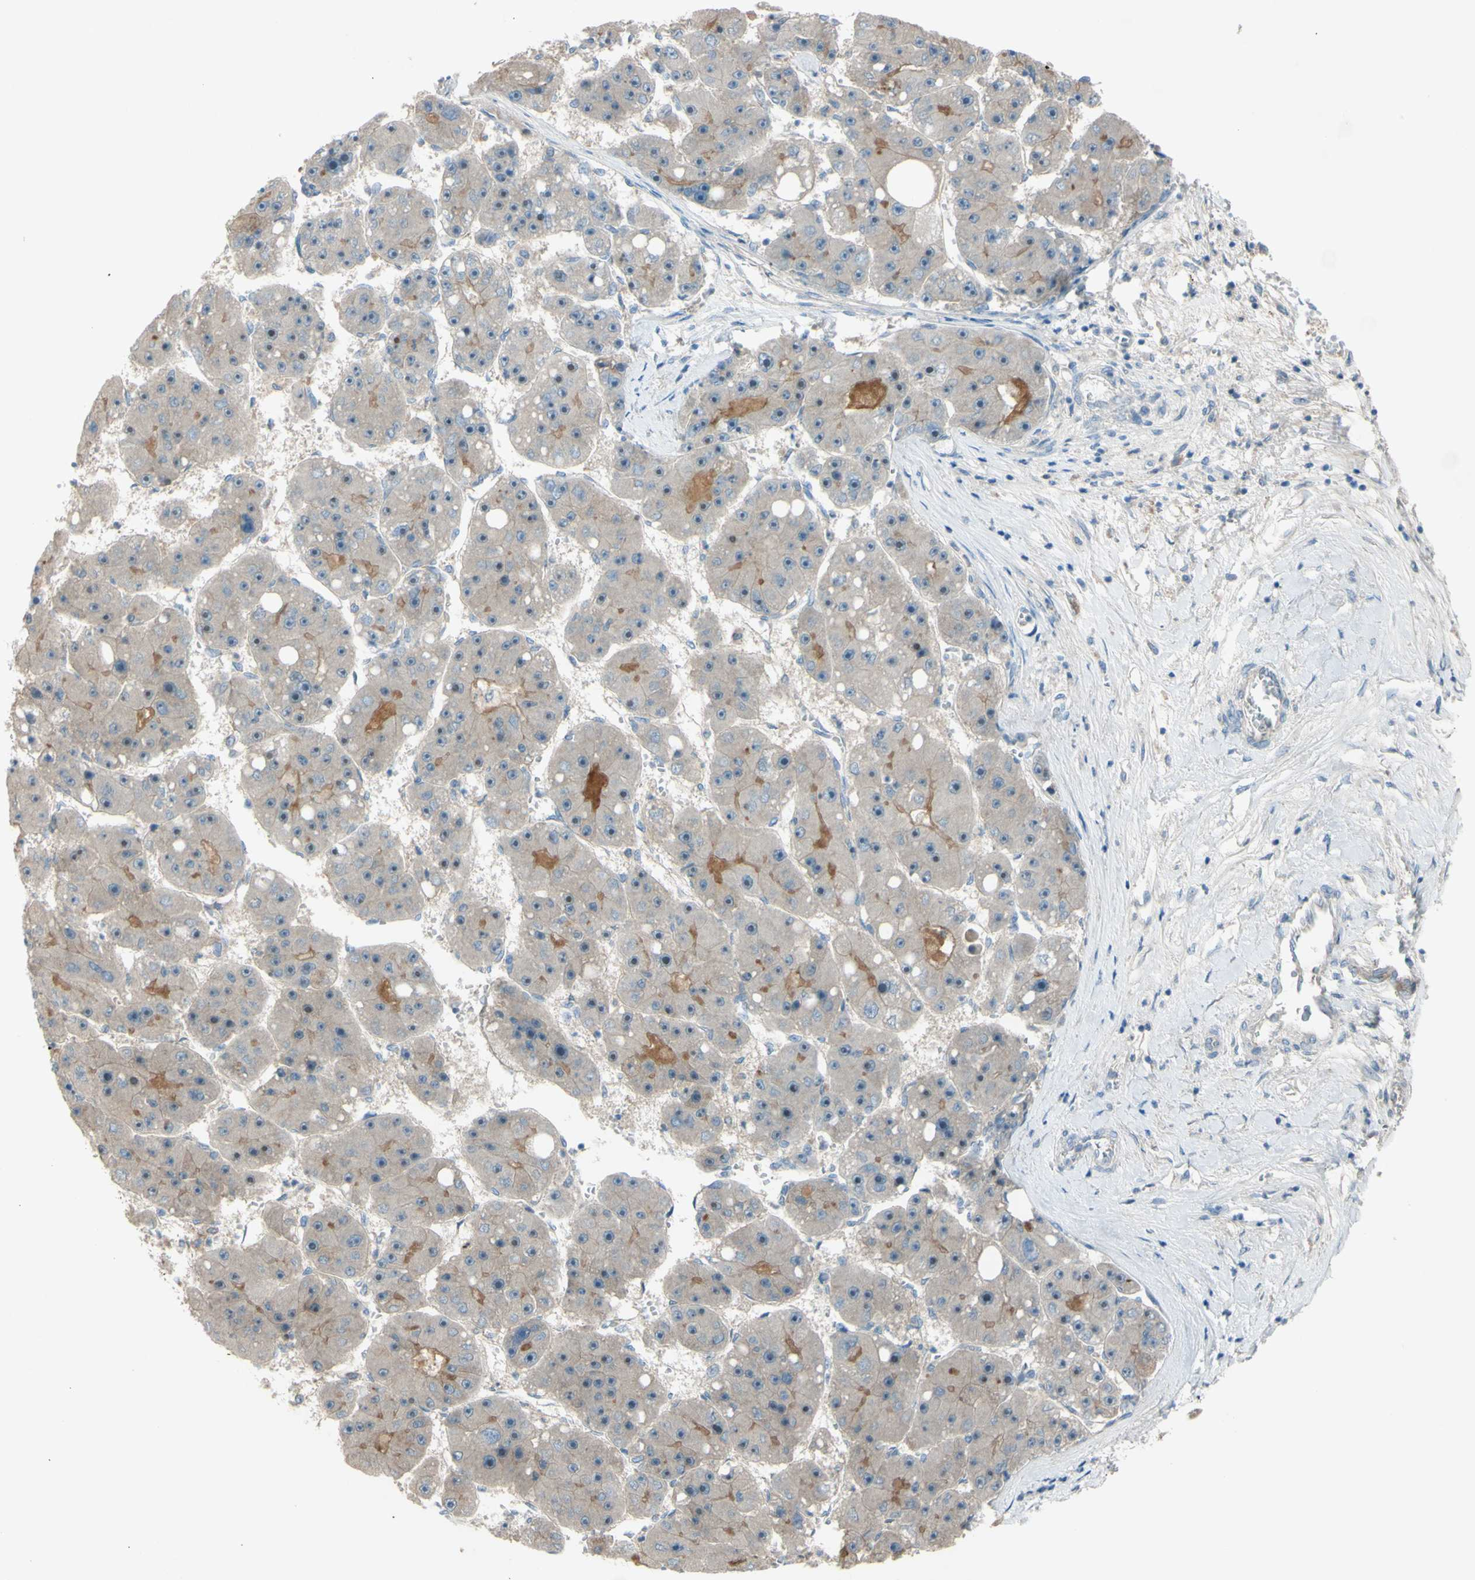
{"staining": {"intensity": "negative", "quantity": "none", "location": "none"}, "tissue": "liver cancer", "cell_type": "Tumor cells", "image_type": "cancer", "snomed": [{"axis": "morphology", "description": "Carcinoma, Hepatocellular, NOS"}, {"axis": "topography", "description": "Liver"}], "caption": "Histopathology image shows no protein positivity in tumor cells of liver cancer tissue.", "gene": "ATRN", "patient": {"sex": "female", "age": 61}}